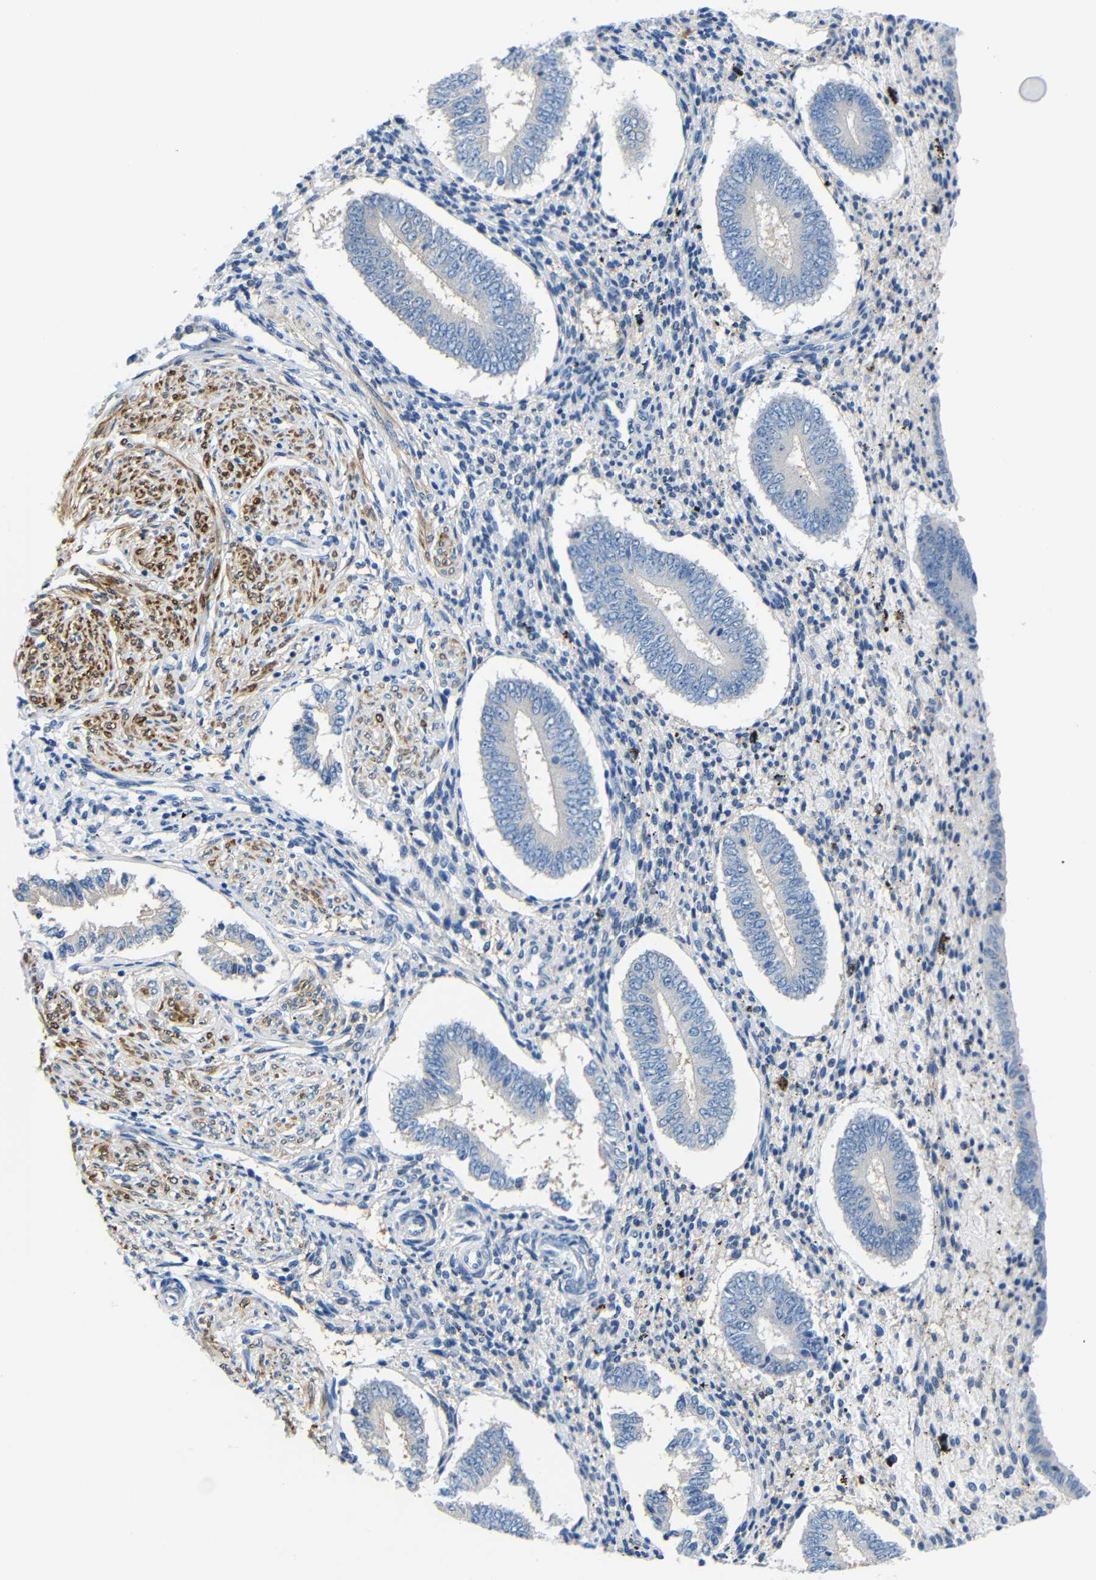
{"staining": {"intensity": "negative", "quantity": "none", "location": "none"}, "tissue": "endometrium", "cell_type": "Cells in endometrial stroma", "image_type": "normal", "snomed": [{"axis": "morphology", "description": "Normal tissue, NOS"}, {"axis": "topography", "description": "Endometrium"}], "caption": "This photomicrograph is of benign endometrium stained with immunohistochemistry (IHC) to label a protein in brown with the nuclei are counter-stained blue. There is no positivity in cells in endometrial stroma. (Stains: DAB IHC with hematoxylin counter stain, Microscopy: brightfield microscopy at high magnification).", "gene": "NEGR1", "patient": {"sex": "female", "age": 42}}